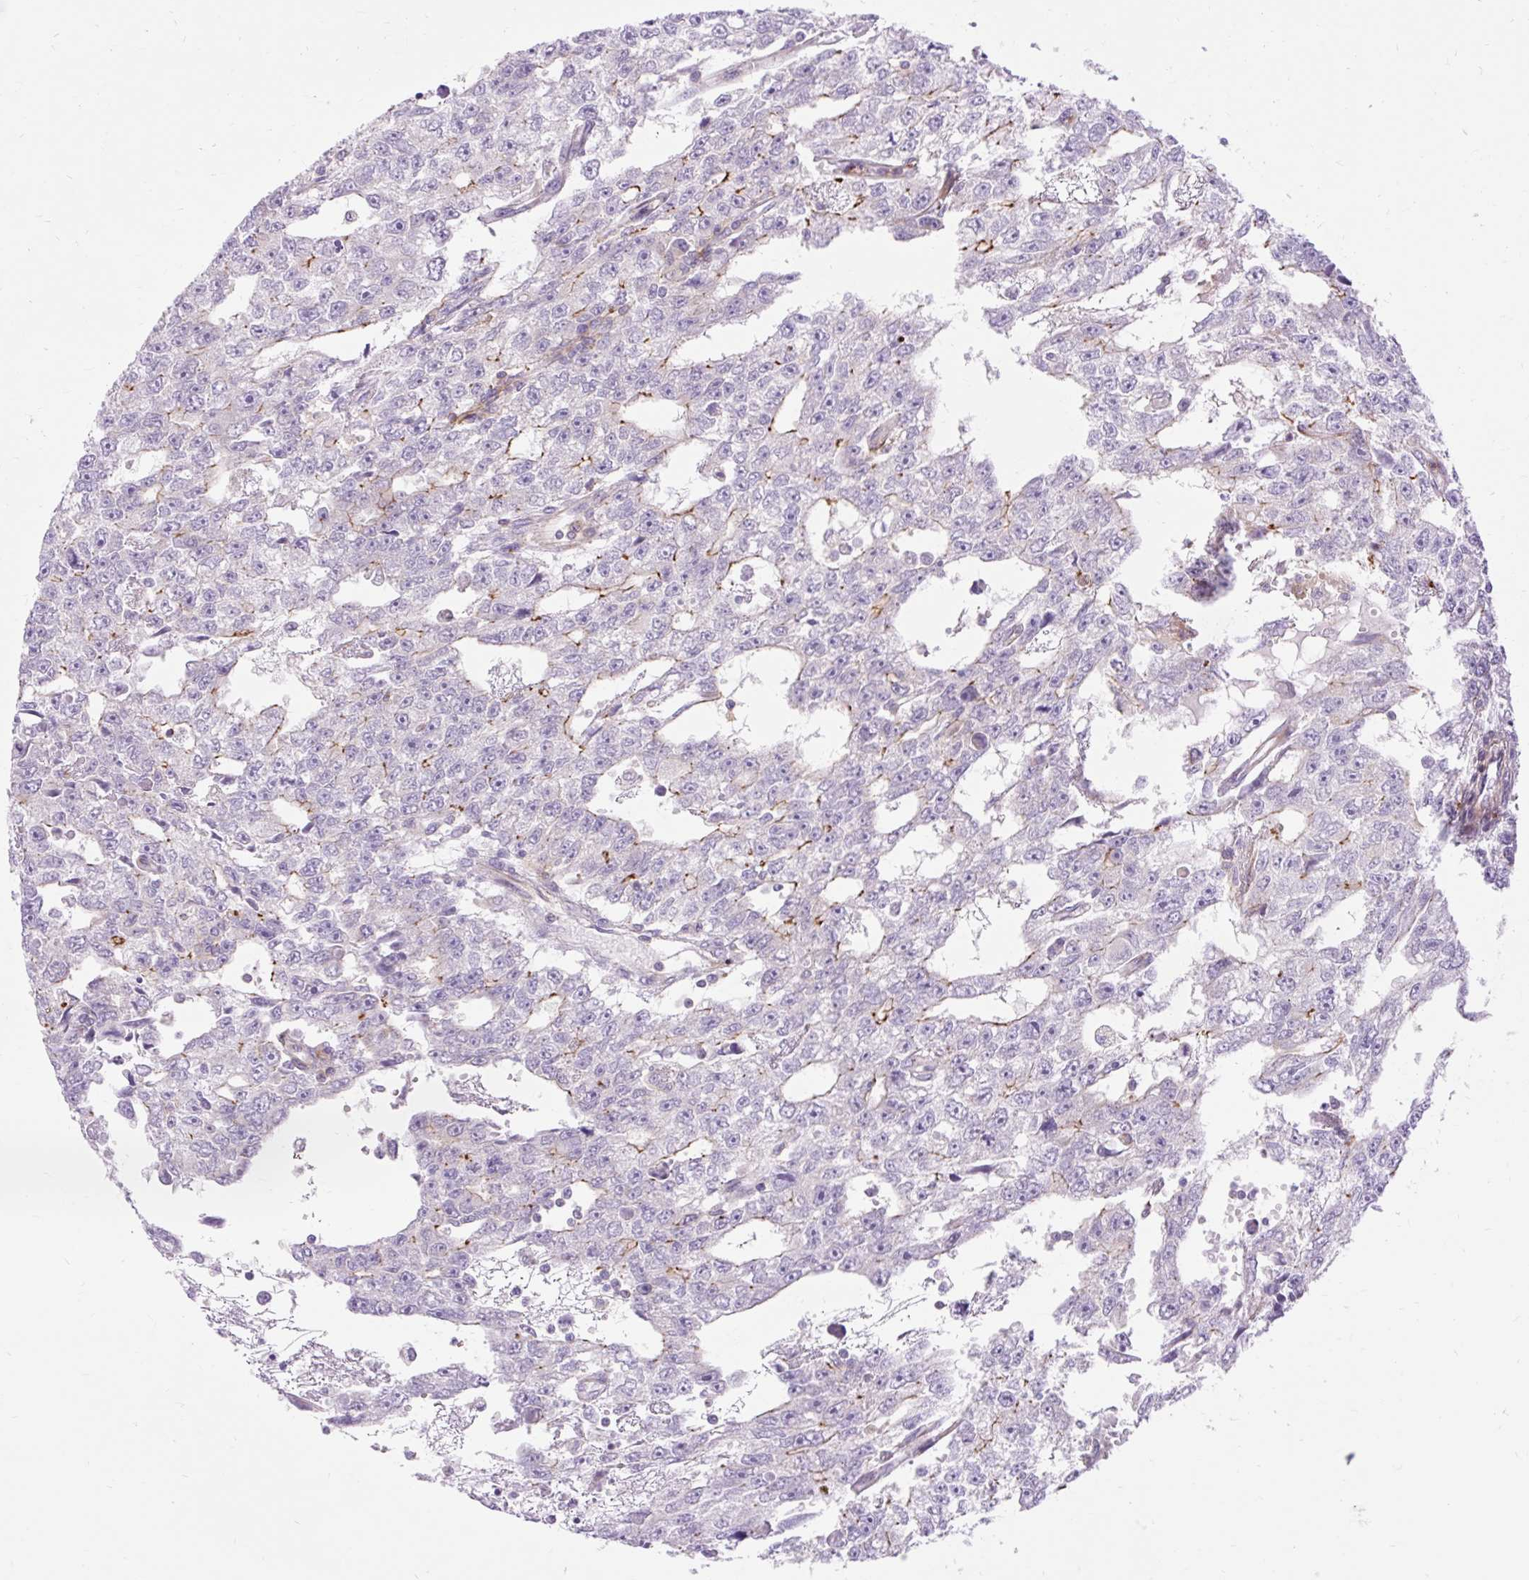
{"staining": {"intensity": "moderate", "quantity": "<25%", "location": "cytoplasmic/membranous"}, "tissue": "testis cancer", "cell_type": "Tumor cells", "image_type": "cancer", "snomed": [{"axis": "morphology", "description": "Carcinoma, Embryonal, NOS"}, {"axis": "topography", "description": "Testis"}], "caption": "Moderate cytoplasmic/membranous positivity for a protein is seen in about <25% of tumor cells of testis embryonal carcinoma using IHC.", "gene": "CORO7-PAM16", "patient": {"sex": "male", "age": 20}}